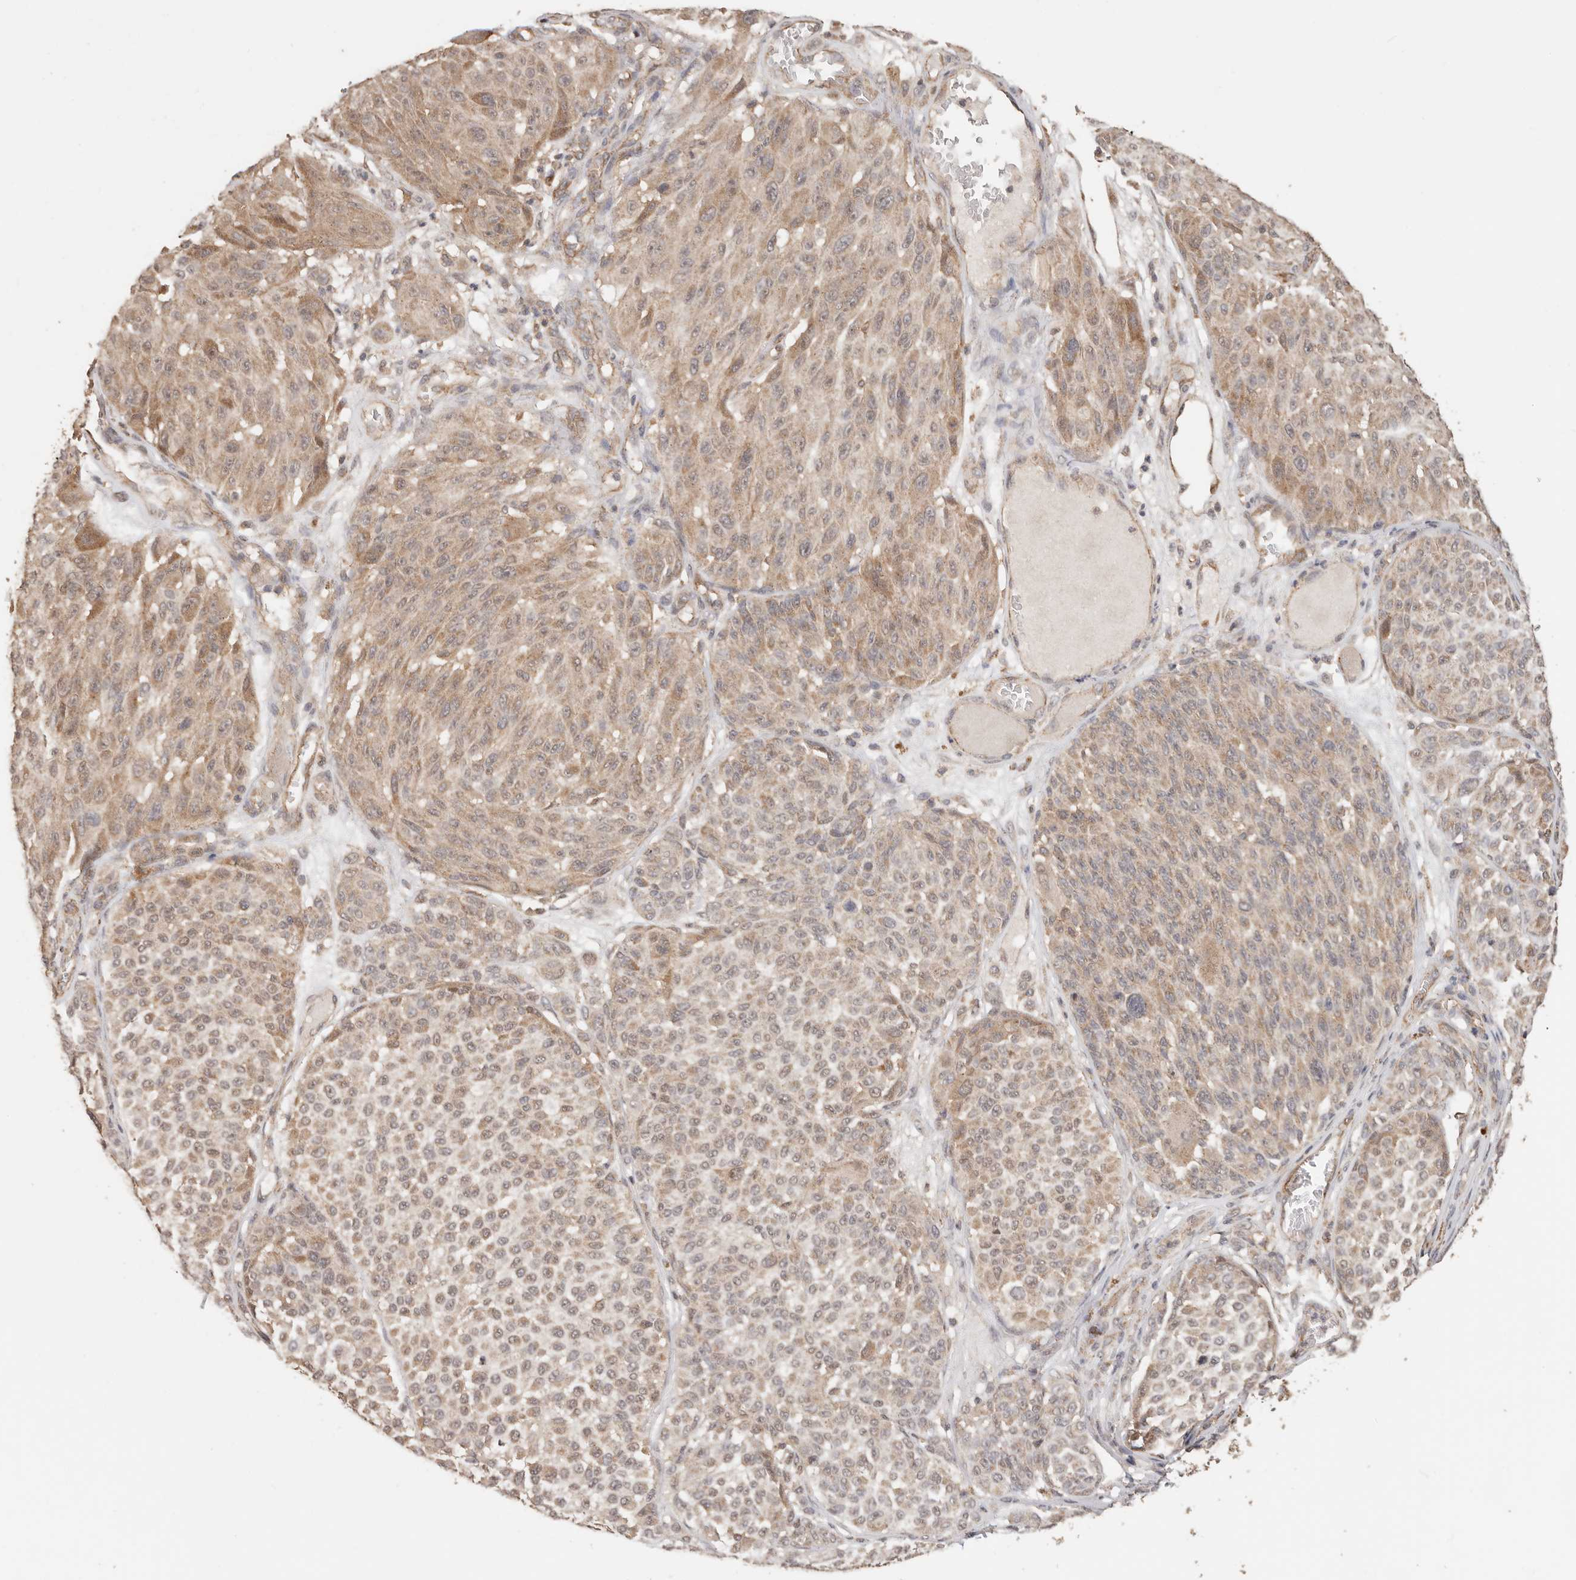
{"staining": {"intensity": "weak", "quantity": ">75%", "location": "cytoplasmic/membranous"}, "tissue": "melanoma", "cell_type": "Tumor cells", "image_type": "cancer", "snomed": [{"axis": "morphology", "description": "Malignant melanoma, NOS"}, {"axis": "topography", "description": "Skin"}], "caption": "Tumor cells show low levels of weak cytoplasmic/membranous positivity in about >75% of cells in human malignant melanoma.", "gene": "AFDN", "patient": {"sex": "male", "age": 83}}